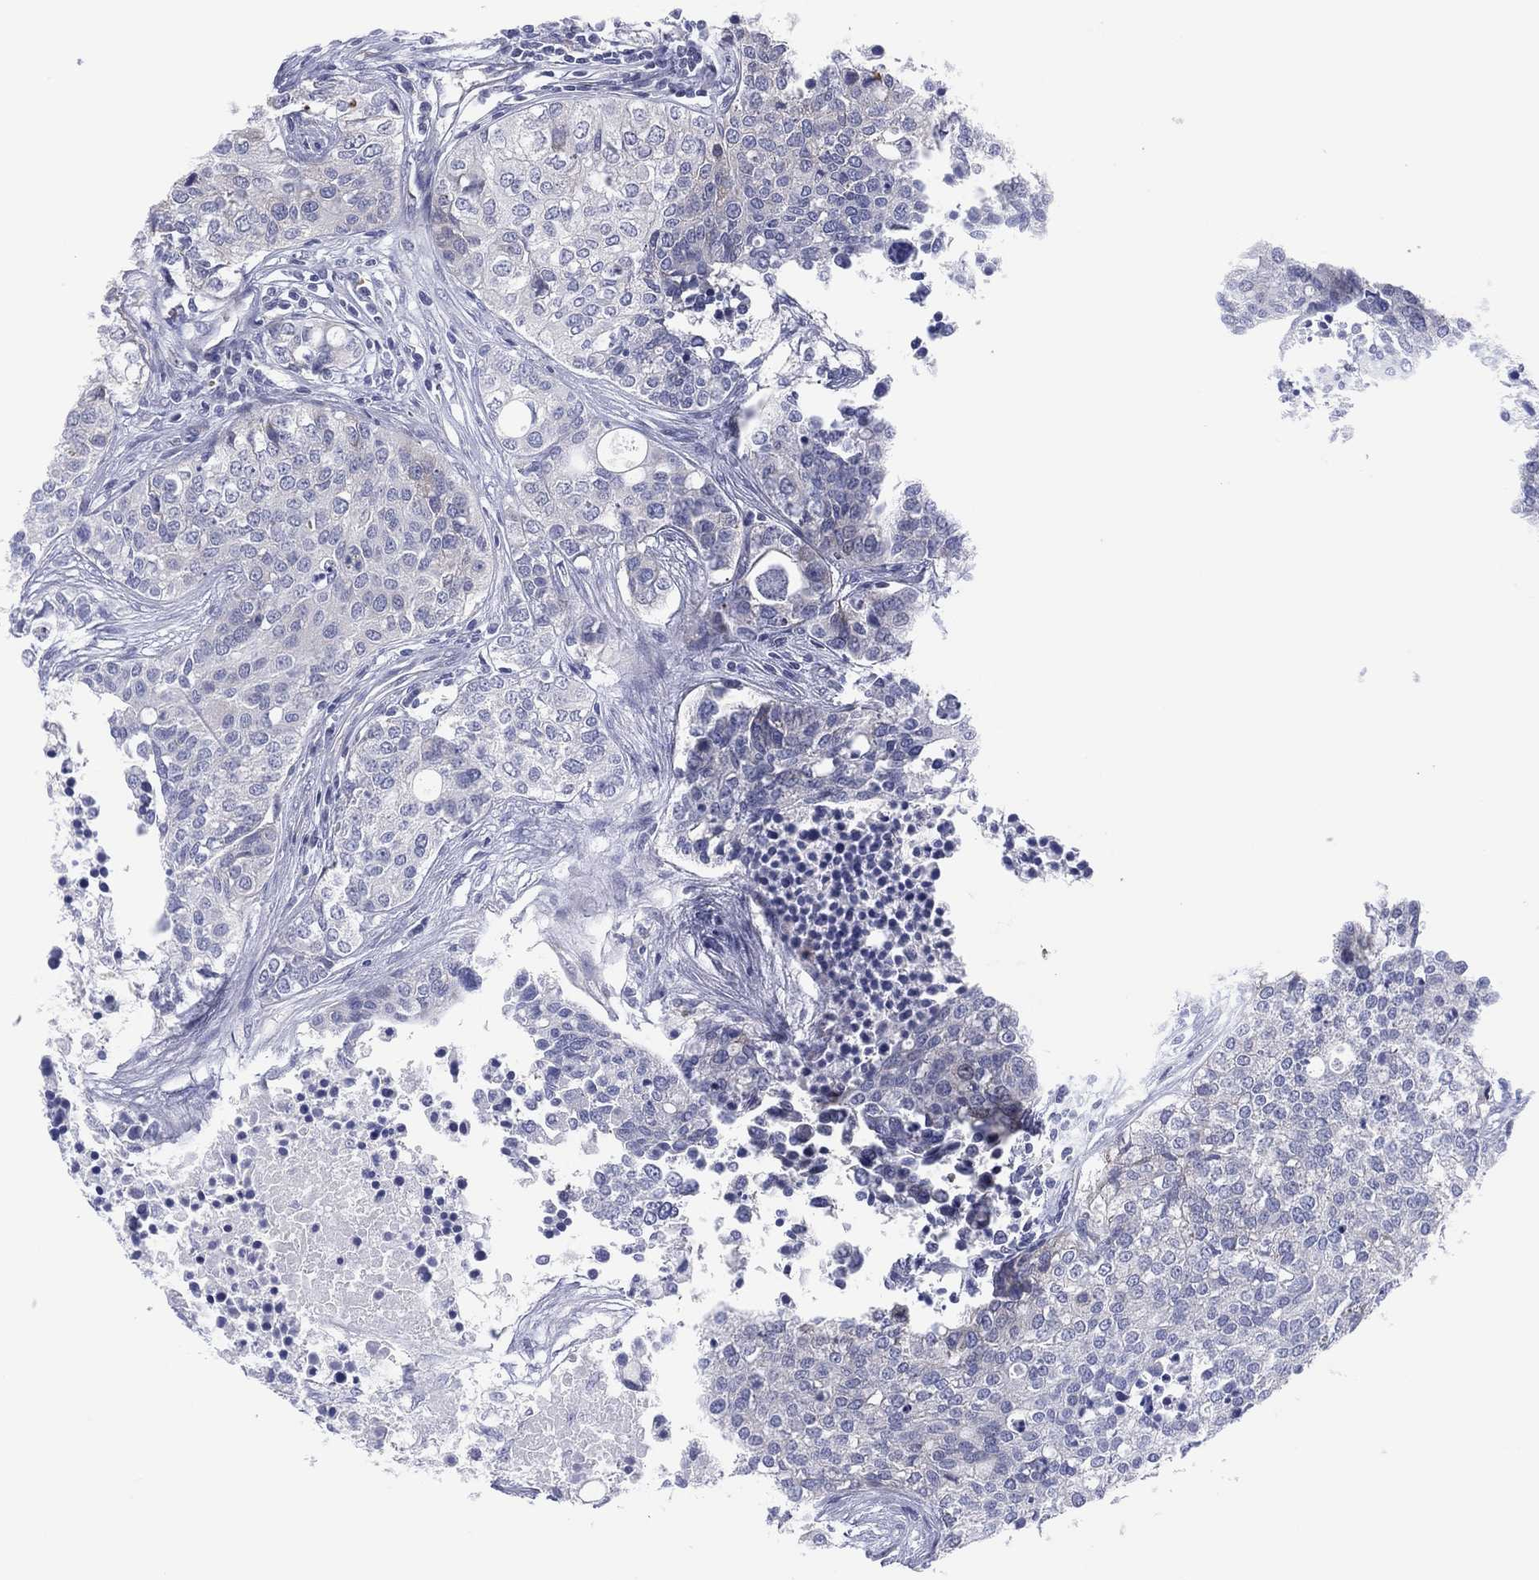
{"staining": {"intensity": "negative", "quantity": "none", "location": "none"}, "tissue": "carcinoid", "cell_type": "Tumor cells", "image_type": "cancer", "snomed": [{"axis": "morphology", "description": "Carcinoid, malignant, NOS"}, {"axis": "topography", "description": "Colon"}], "caption": "There is no significant staining in tumor cells of malignant carcinoid. (DAB immunohistochemistry with hematoxylin counter stain).", "gene": "HEATR4", "patient": {"sex": "male", "age": 81}}